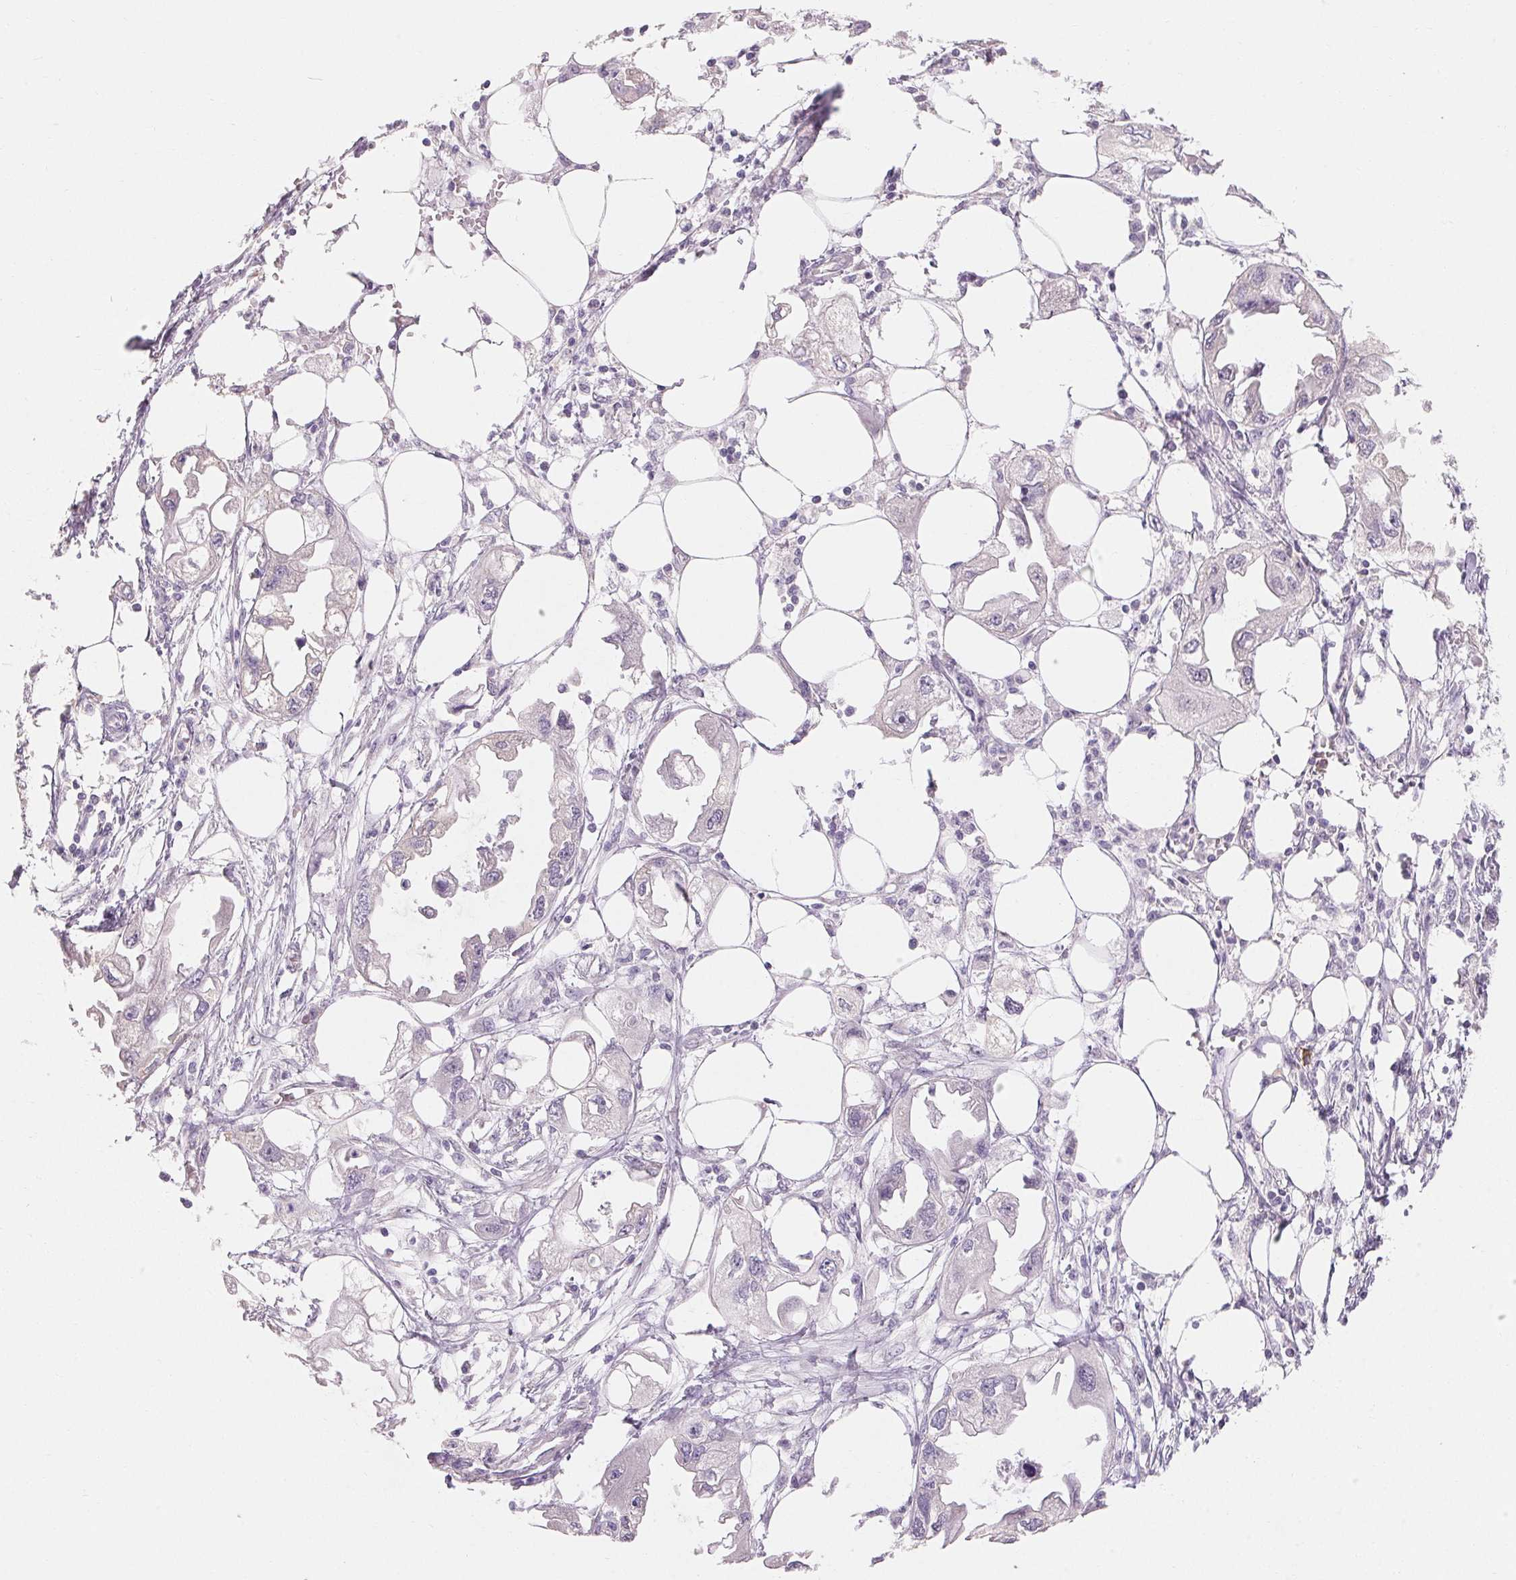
{"staining": {"intensity": "negative", "quantity": "none", "location": "none"}, "tissue": "endometrial cancer", "cell_type": "Tumor cells", "image_type": "cancer", "snomed": [{"axis": "morphology", "description": "Adenocarcinoma, NOS"}, {"axis": "morphology", "description": "Adenocarcinoma, metastatic, NOS"}, {"axis": "topography", "description": "Adipose tissue"}, {"axis": "topography", "description": "Endometrium"}], "caption": "Immunohistochemical staining of human endometrial cancer reveals no significant staining in tumor cells.", "gene": "MAP7D2", "patient": {"sex": "female", "age": 67}}